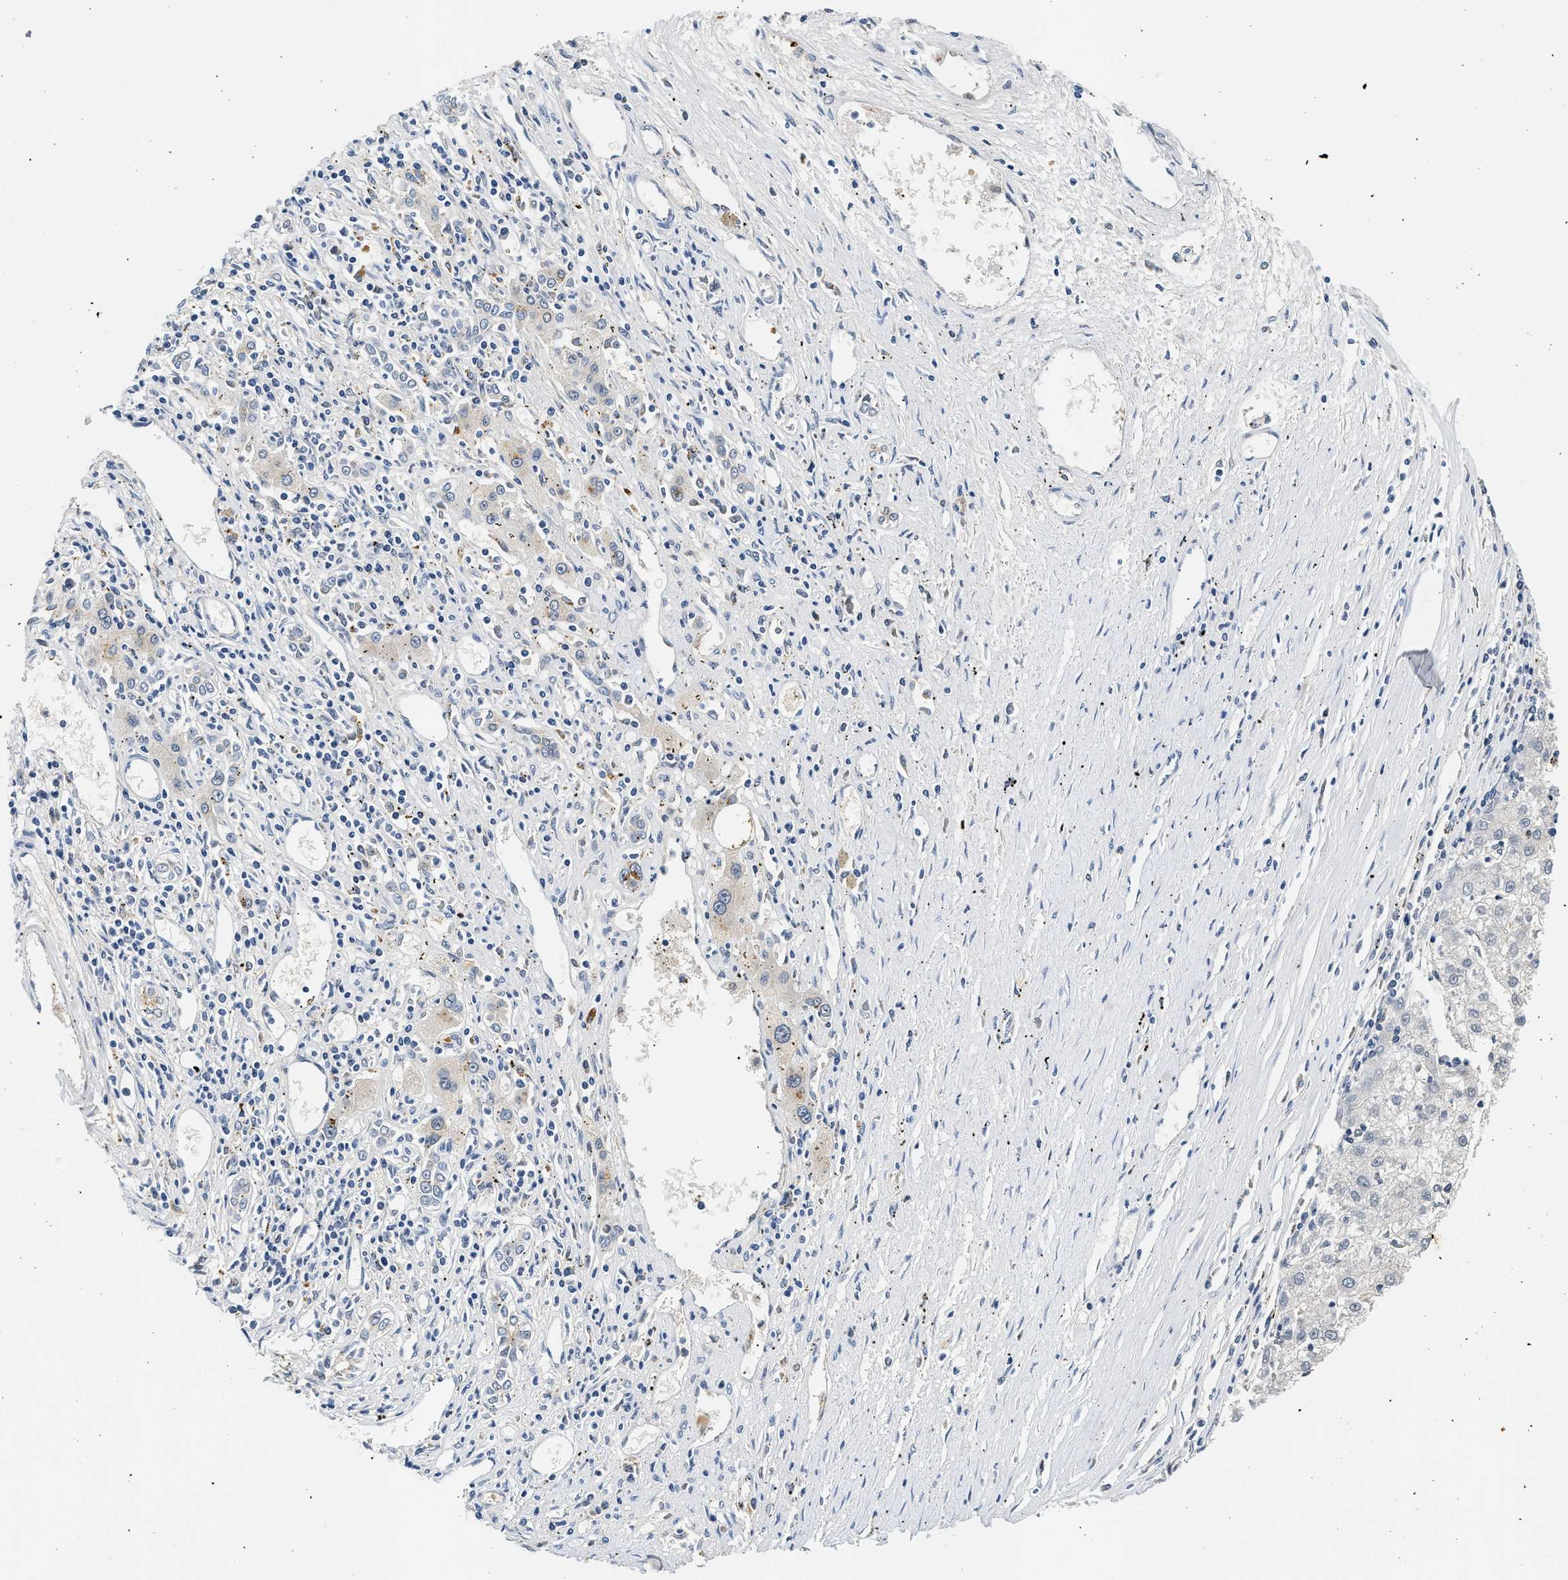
{"staining": {"intensity": "negative", "quantity": "none", "location": "none"}, "tissue": "liver cancer", "cell_type": "Tumor cells", "image_type": "cancer", "snomed": [{"axis": "morphology", "description": "Carcinoma, Hepatocellular, NOS"}, {"axis": "topography", "description": "Liver"}], "caption": "This is an immunohistochemistry photomicrograph of human liver cancer. There is no positivity in tumor cells.", "gene": "MED22", "patient": {"sex": "male", "age": 72}}